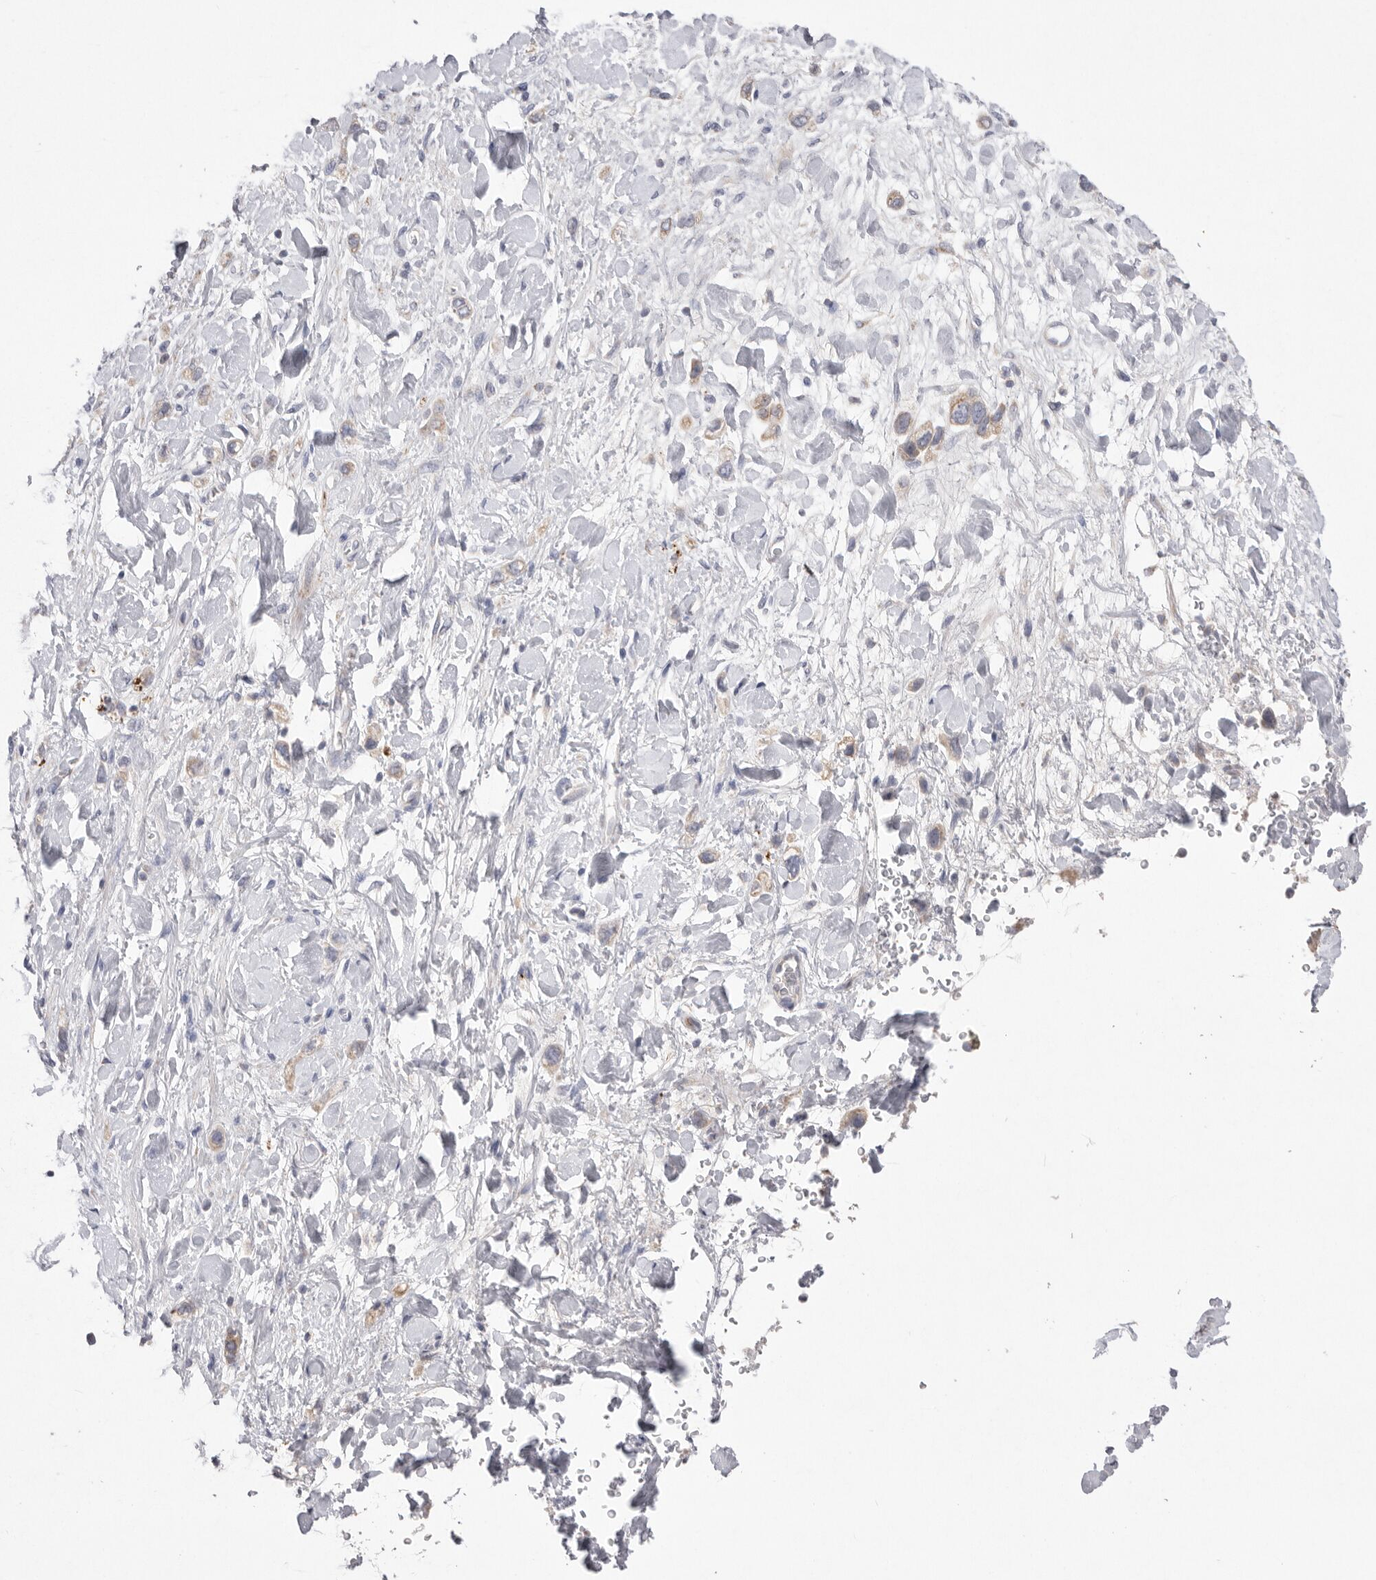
{"staining": {"intensity": "weak", "quantity": "<25%", "location": "cytoplasmic/membranous"}, "tissue": "stomach cancer", "cell_type": "Tumor cells", "image_type": "cancer", "snomed": [{"axis": "morphology", "description": "Adenocarcinoma, NOS"}, {"axis": "topography", "description": "Stomach"}], "caption": "IHC of adenocarcinoma (stomach) shows no staining in tumor cells.", "gene": "VDAC3", "patient": {"sex": "female", "age": 65}}